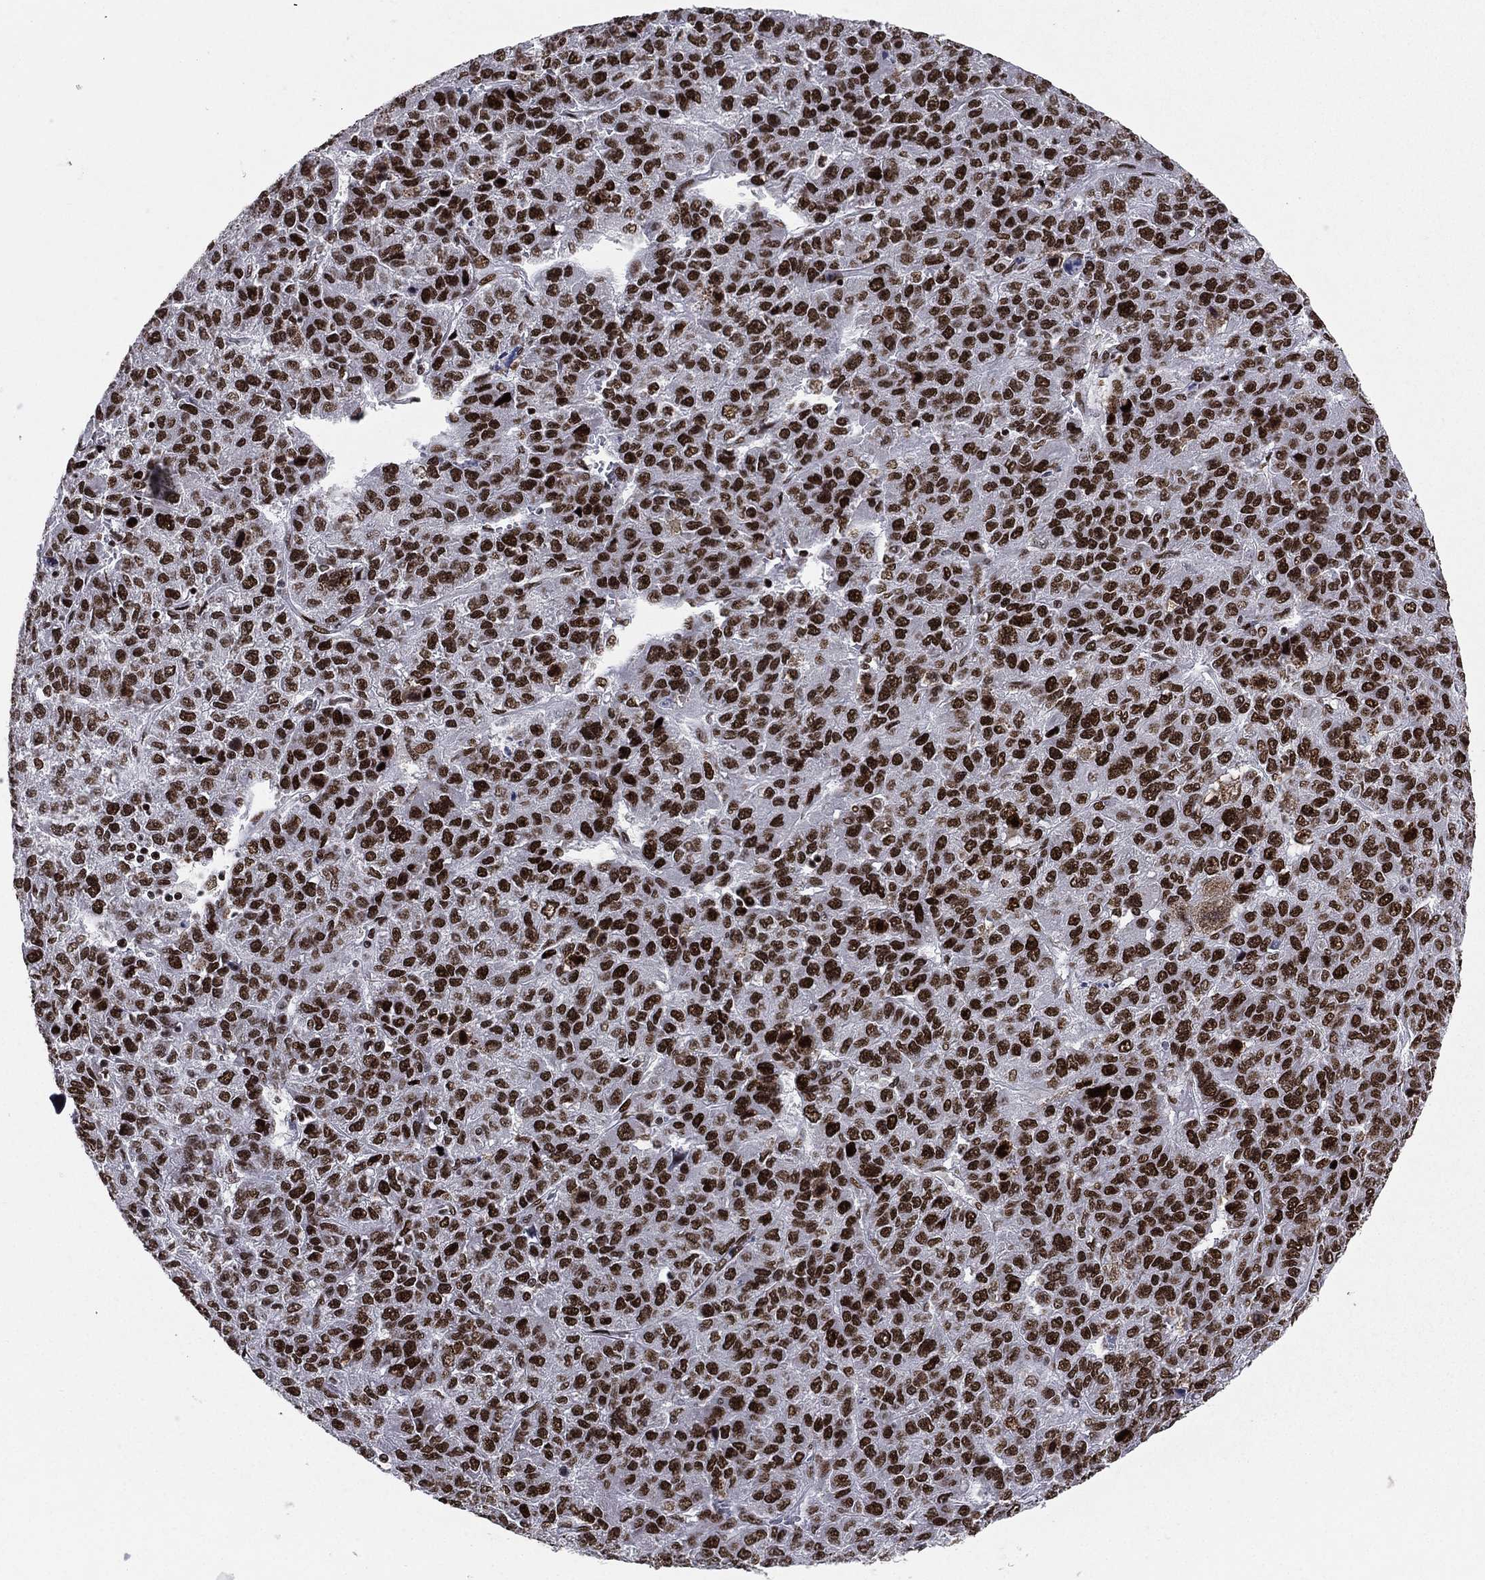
{"staining": {"intensity": "strong", "quantity": ">75%", "location": "nuclear"}, "tissue": "liver cancer", "cell_type": "Tumor cells", "image_type": "cancer", "snomed": [{"axis": "morphology", "description": "Carcinoma, Hepatocellular, NOS"}, {"axis": "topography", "description": "Liver"}], "caption": "There is high levels of strong nuclear positivity in tumor cells of liver cancer, as demonstrated by immunohistochemical staining (brown color).", "gene": "RTF1", "patient": {"sex": "male", "age": 69}}